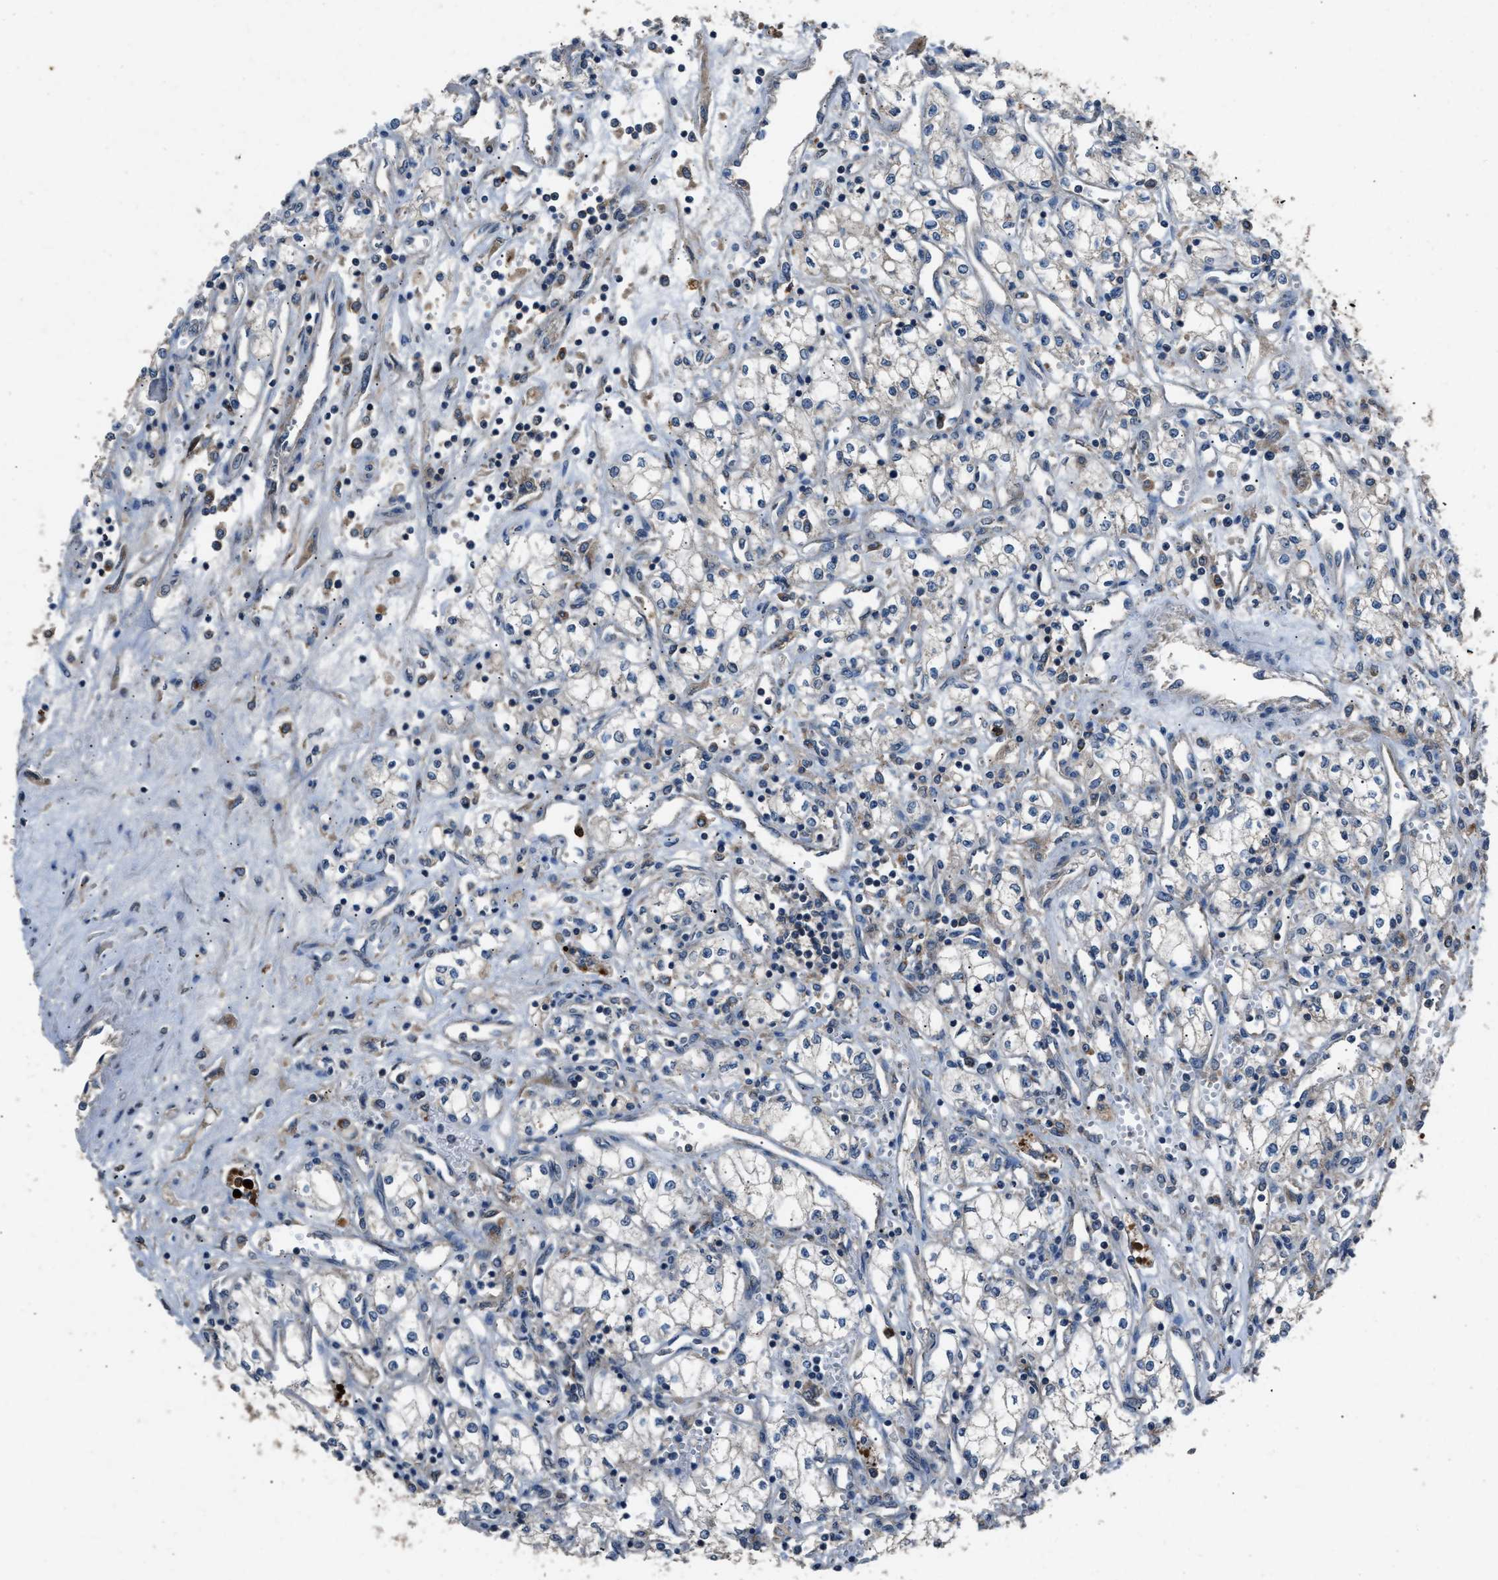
{"staining": {"intensity": "negative", "quantity": "none", "location": "none"}, "tissue": "renal cancer", "cell_type": "Tumor cells", "image_type": "cancer", "snomed": [{"axis": "morphology", "description": "Adenocarcinoma, NOS"}, {"axis": "topography", "description": "Kidney"}], "caption": "The image displays no staining of tumor cells in adenocarcinoma (renal). (Brightfield microscopy of DAB (3,3'-diaminobenzidine) immunohistochemistry at high magnification).", "gene": "PPID", "patient": {"sex": "male", "age": 59}}